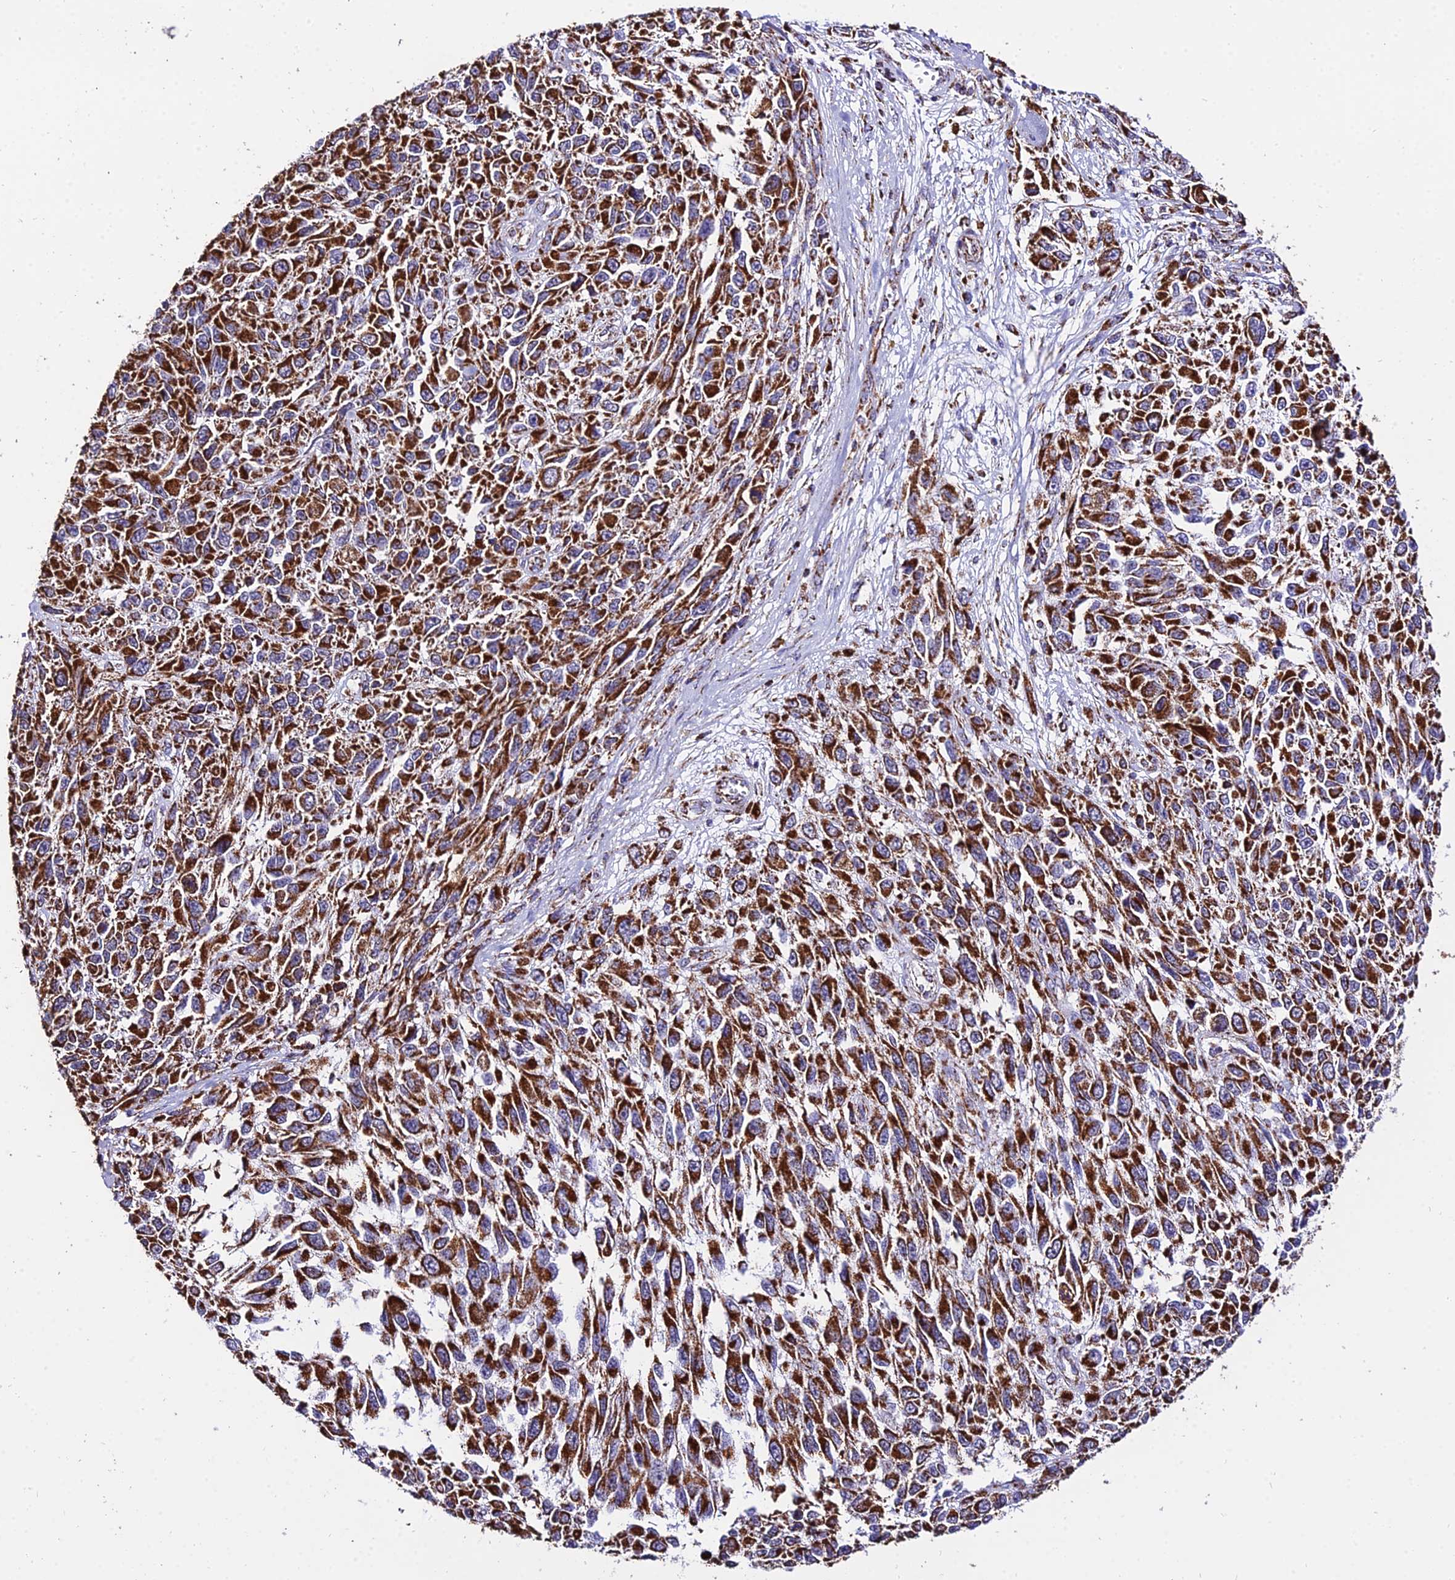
{"staining": {"intensity": "strong", "quantity": ">75%", "location": "cytoplasmic/membranous"}, "tissue": "melanoma", "cell_type": "Tumor cells", "image_type": "cancer", "snomed": [{"axis": "morphology", "description": "Malignant melanoma, NOS"}, {"axis": "topography", "description": "Skin"}], "caption": "Protein expression analysis of human melanoma reveals strong cytoplasmic/membranous positivity in approximately >75% of tumor cells.", "gene": "ATP5PD", "patient": {"sex": "female", "age": 96}}